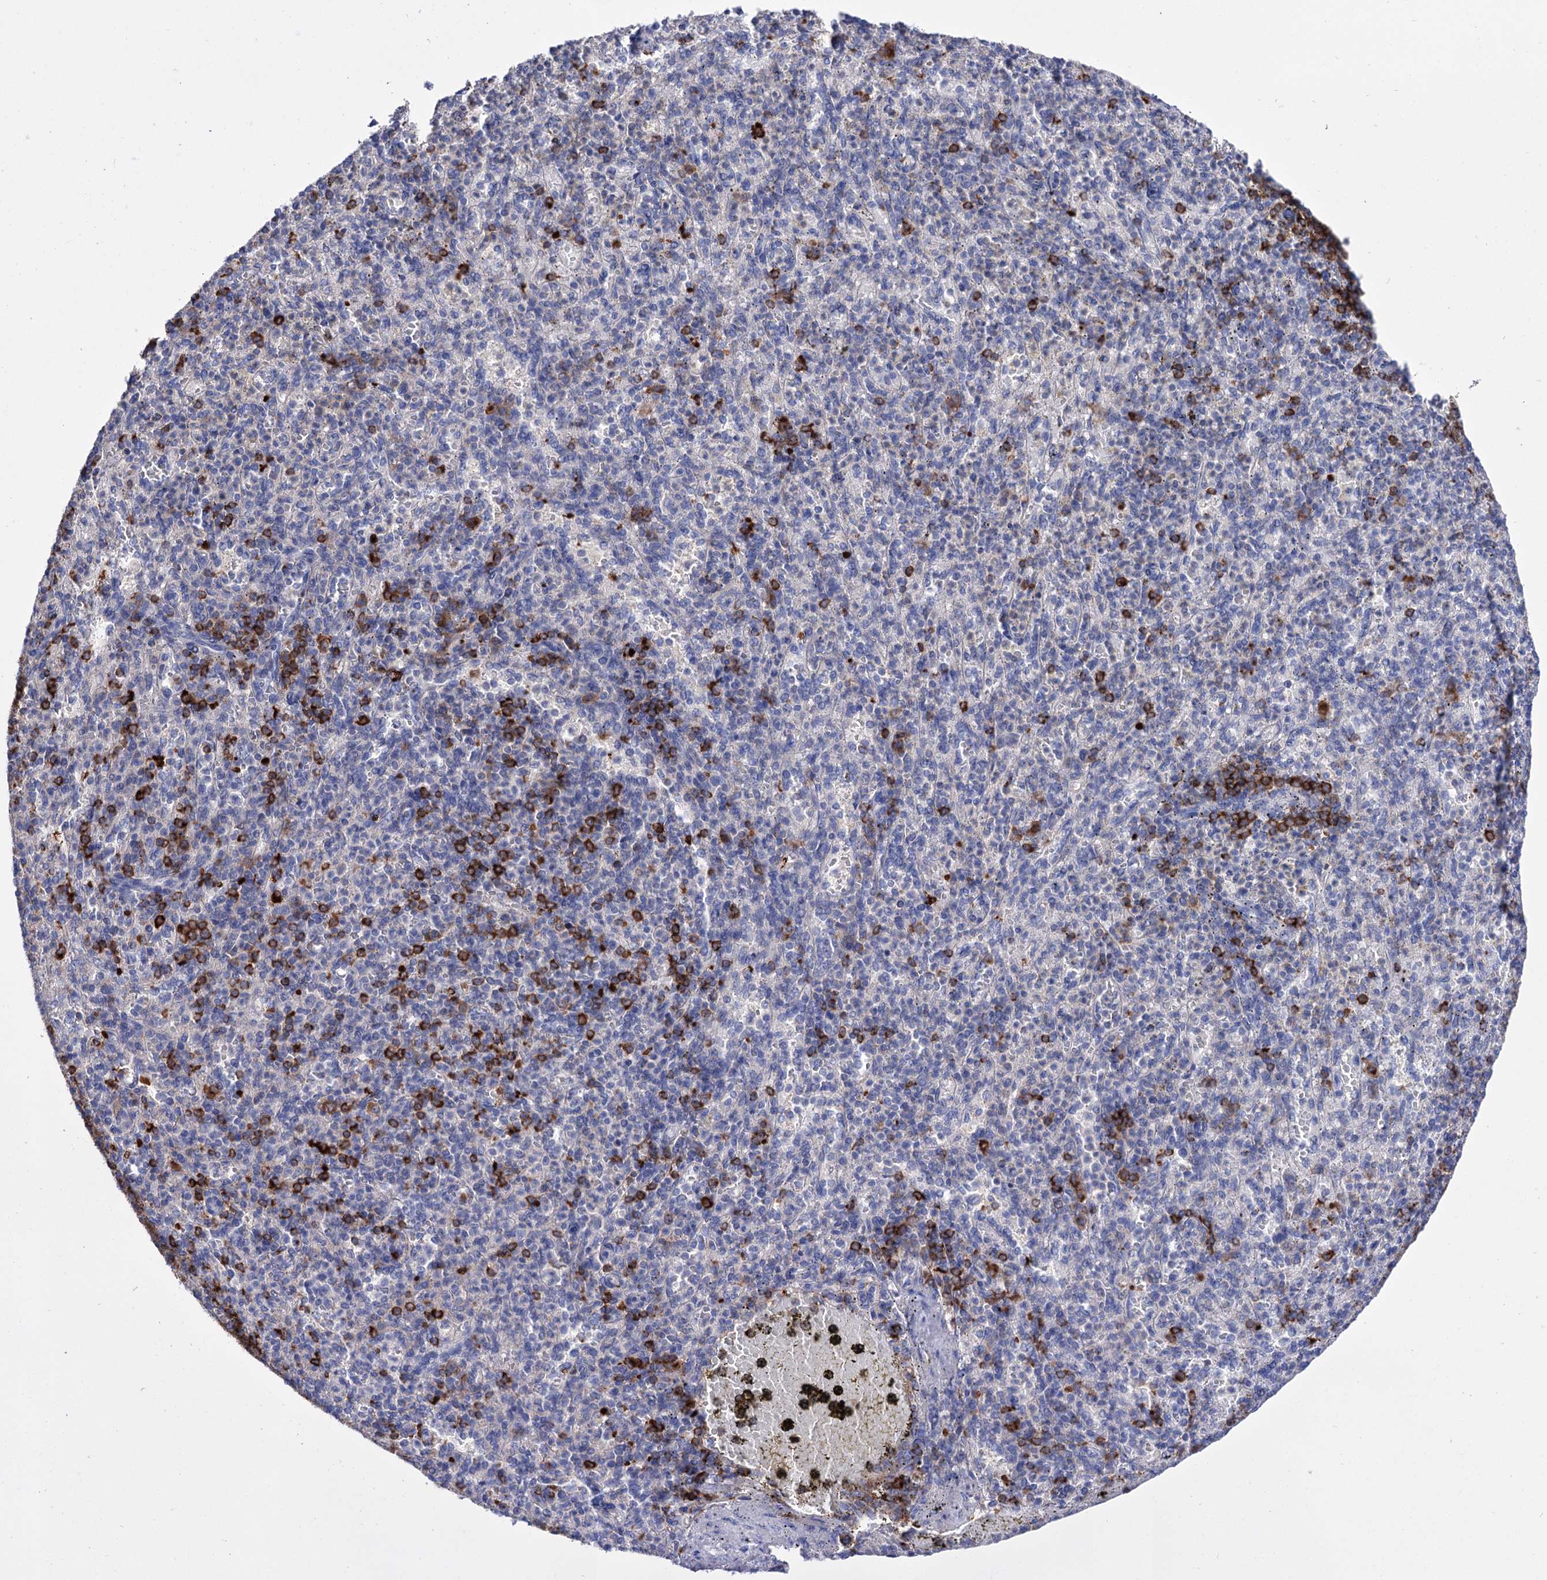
{"staining": {"intensity": "strong", "quantity": "<25%", "location": "cytoplasmic/membranous"}, "tissue": "spleen", "cell_type": "Cells in red pulp", "image_type": "normal", "snomed": [{"axis": "morphology", "description": "Normal tissue, NOS"}, {"axis": "topography", "description": "Spleen"}], "caption": "Immunohistochemistry (IHC) staining of benign spleen, which demonstrates medium levels of strong cytoplasmic/membranous staining in approximately <25% of cells in red pulp indicating strong cytoplasmic/membranous protein expression. The staining was performed using DAB (brown) for protein detection and nuclei were counterstained in hematoxylin (blue).", "gene": "BBS4", "patient": {"sex": "female", "age": 74}}